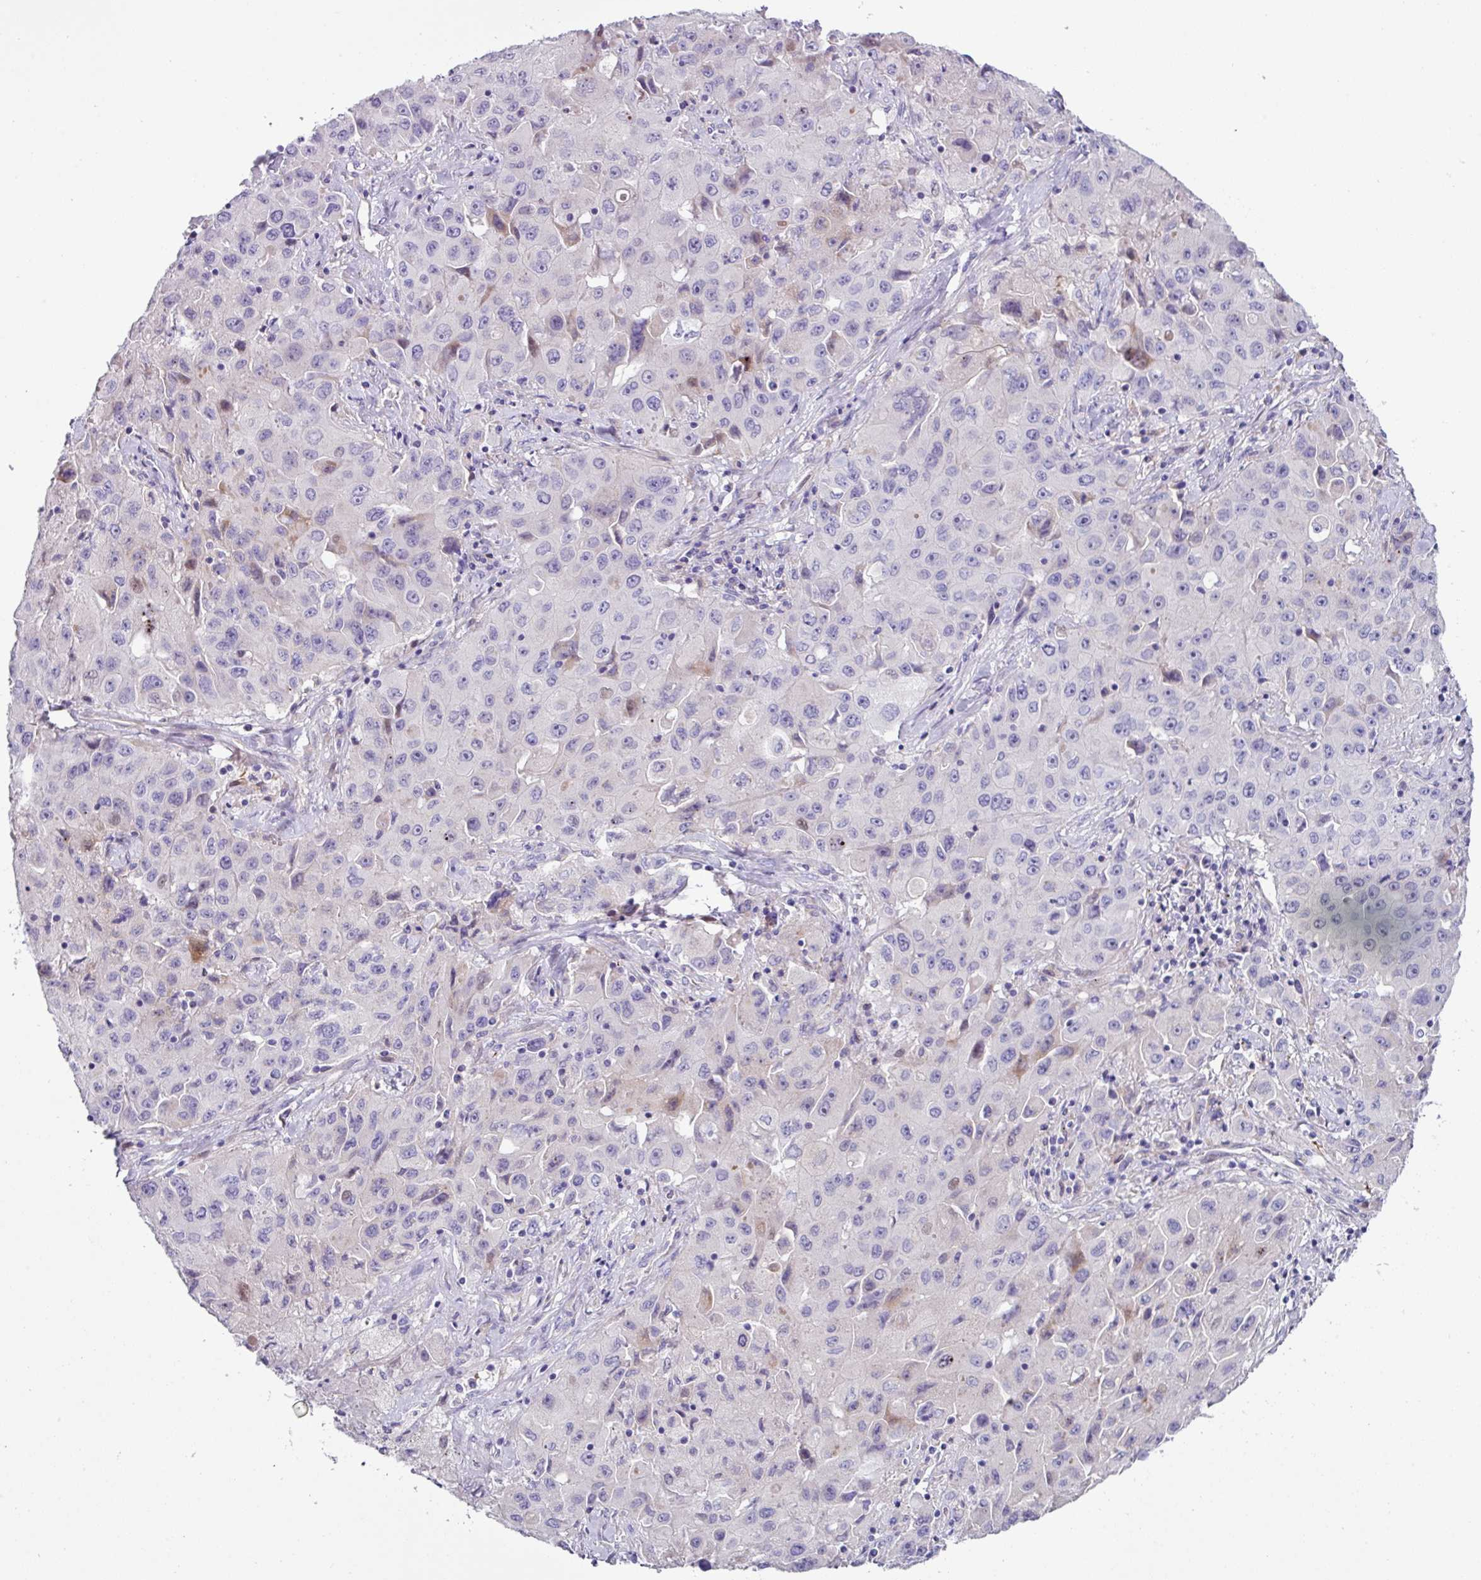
{"staining": {"intensity": "negative", "quantity": "none", "location": "none"}, "tissue": "lung cancer", "cell_type": "Tumor cells", "image_type": "cancer", "snomed": [{"axis": "morphology", "description": "Squamous cell carcinoma, NOS"}, {"axis": "topography", "description": "Lung"}], "caption": "There is no significant staining in tumor cells of lung cancer. The staining was performed using DAB (3,3'-diaminobenzidine) to visualize the protein expression in brown, while the nuclei were stained in blue with hematoxylin (Magnification: 20x).", "gene": "RGS16", "patient": {"sex": "male", "age": 63}}